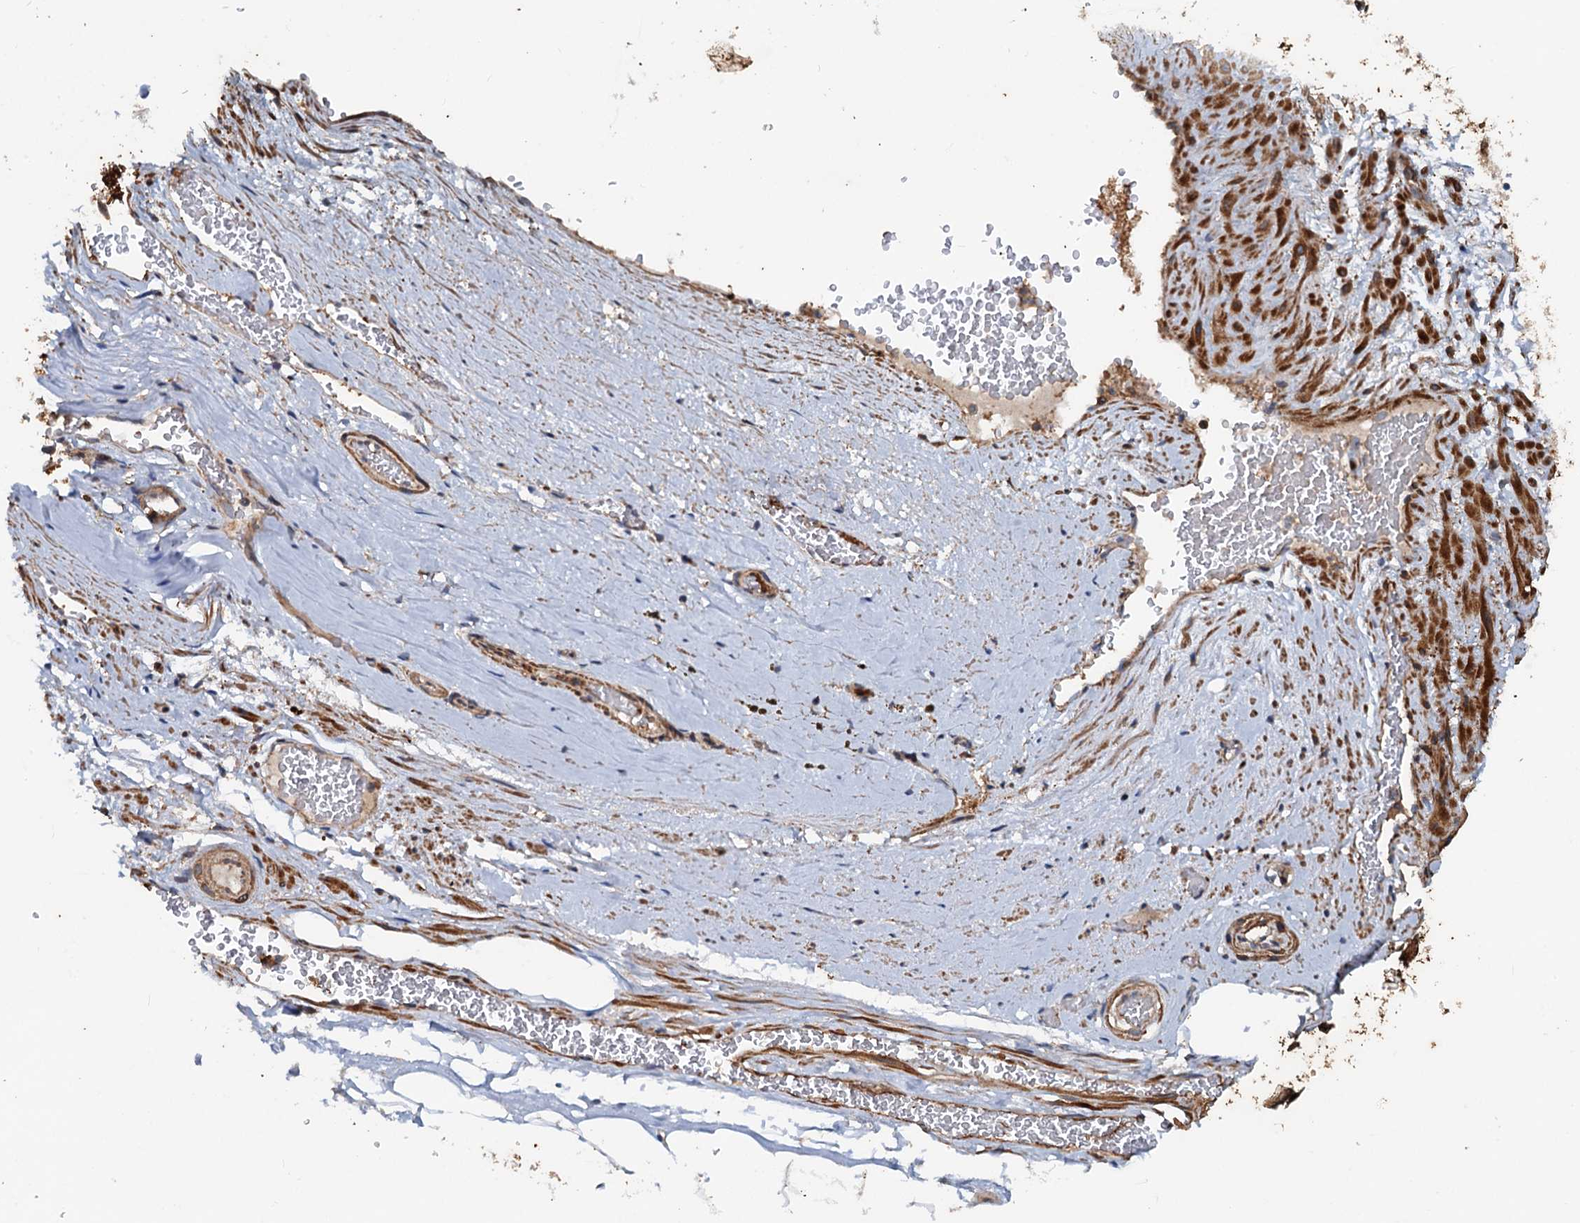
{"staining": {"intensity": "negative", "quantity": "none", "location": "none"}, "tissue": "adipose tissue", "cell_type": "Adipocytes", "image_type": "normal", "snomed": [{"axis": "morphology", "description": "Normal tissue, NOS"}, {"axis": "morphology", "description": "Adenocarcinoma, Low grade"}, {"axis": "topography", "description": "Prostate"}, {"axis": "topography", "description": "Peripheral nerve tissue"}], "caption": "A histopathology image of adipose tissue stained for a protein demonstrates no brown staining in adipocytes. Brightfield microscopy of immunohistochemistry (IHC) stained with DAB (brown) and hematoxylin (blue), captured at high magnification.", "gene": "TEDC1", "patient": {"sex": "male", "age": 63}}